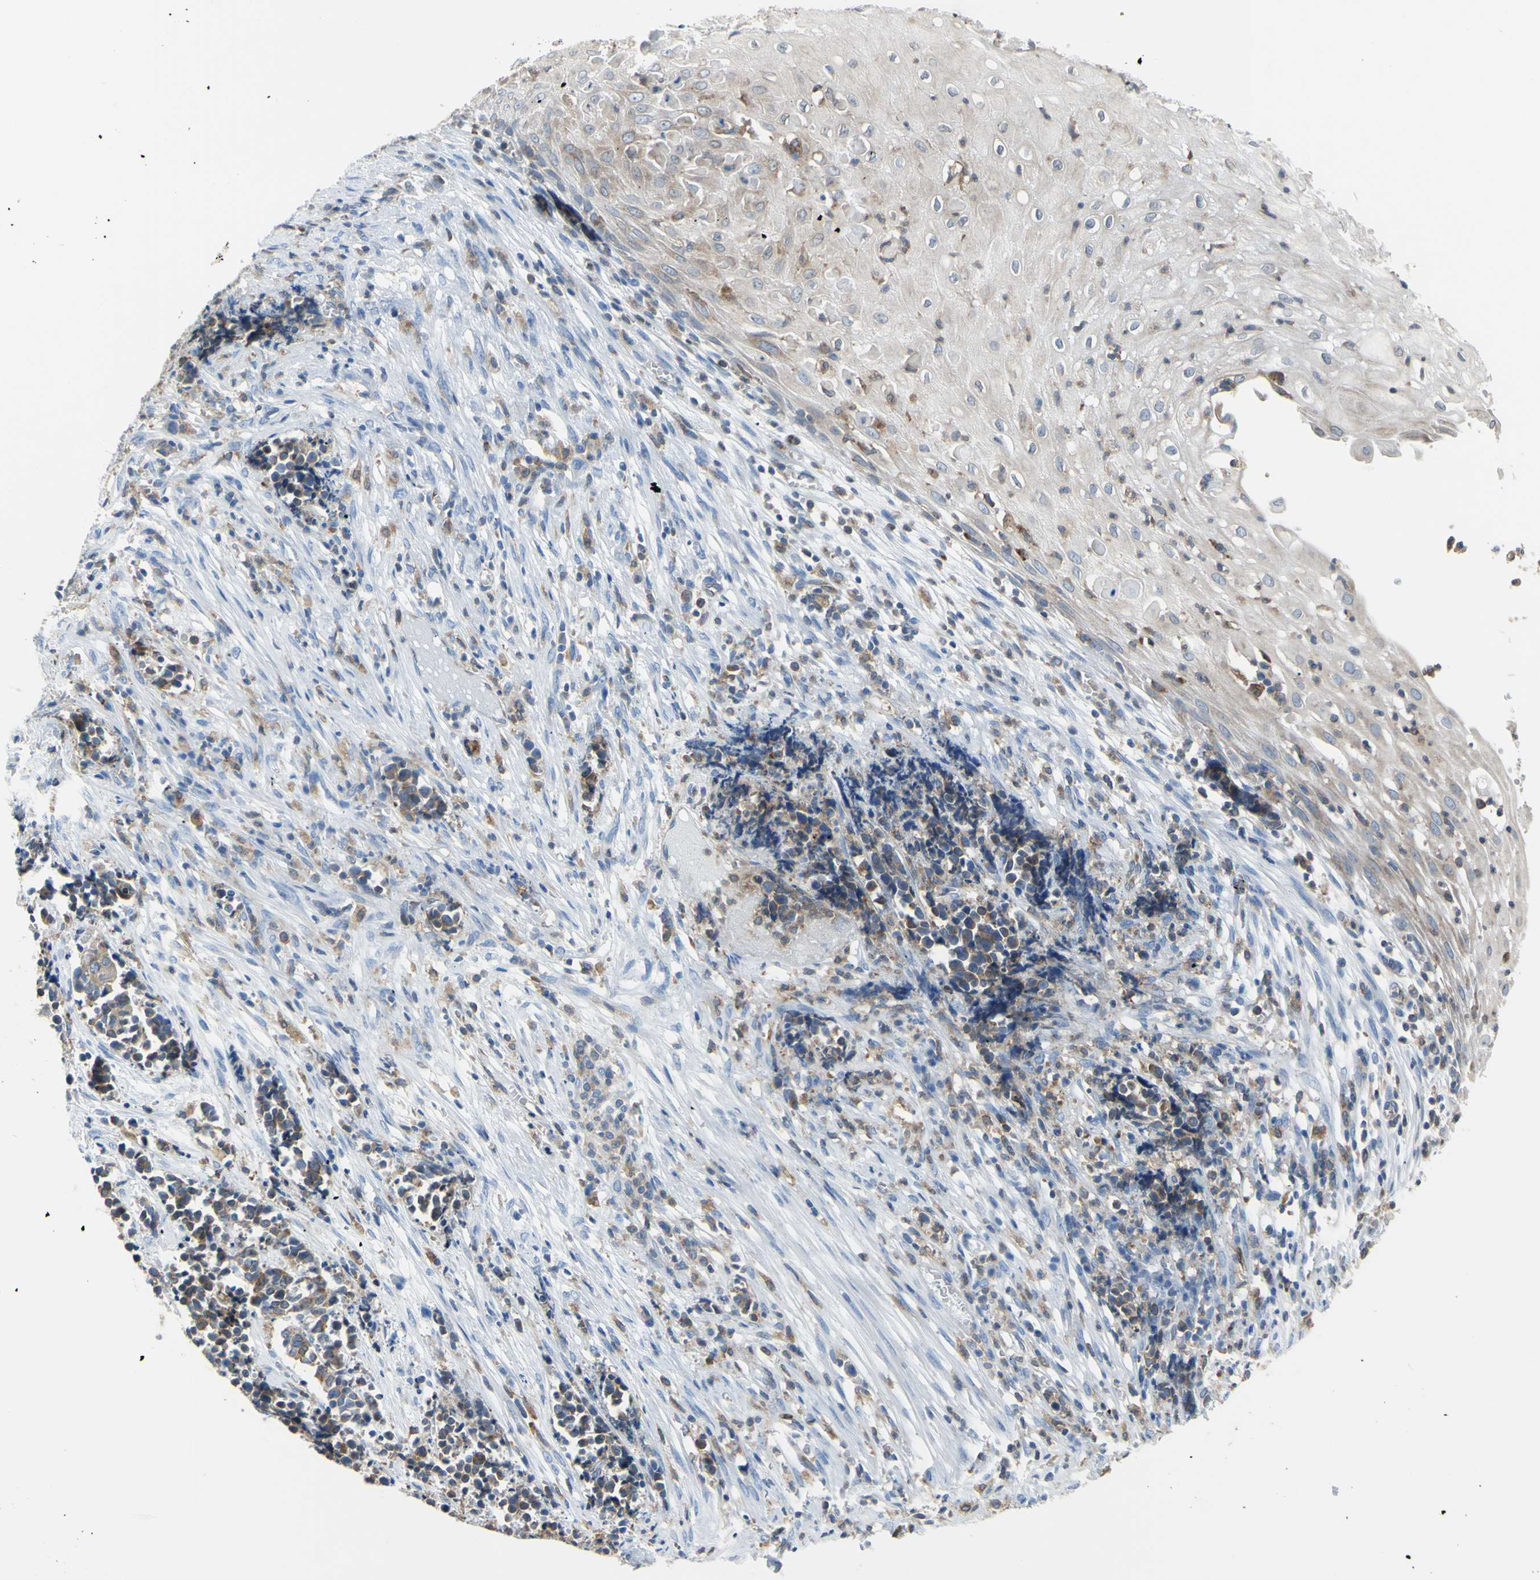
{"staining": {"intensity": "moderate", "quantity": "25%-75%", "location": "cytoplasmic/membranous"}, "tissue": "cervical cancer", "cell_type": "Tumor cells", "image_type": "cancer", "snomed": [{"axis": "morphology", "description": "Normal tissue, NOS"}, {"axis": "morphology", "description": "Squamous cell carcinoma, NOS"}, {"axis": "topography", "description": "Cervix"}], "caption": "A micrograph of squamous cell carcinoma (cervical) stained for a protein reveals moderate cytoplasmic/membranous brown staining in tumor cells.", "gene": "MGST2", "patient": {"sex": "female", "age": 35}}